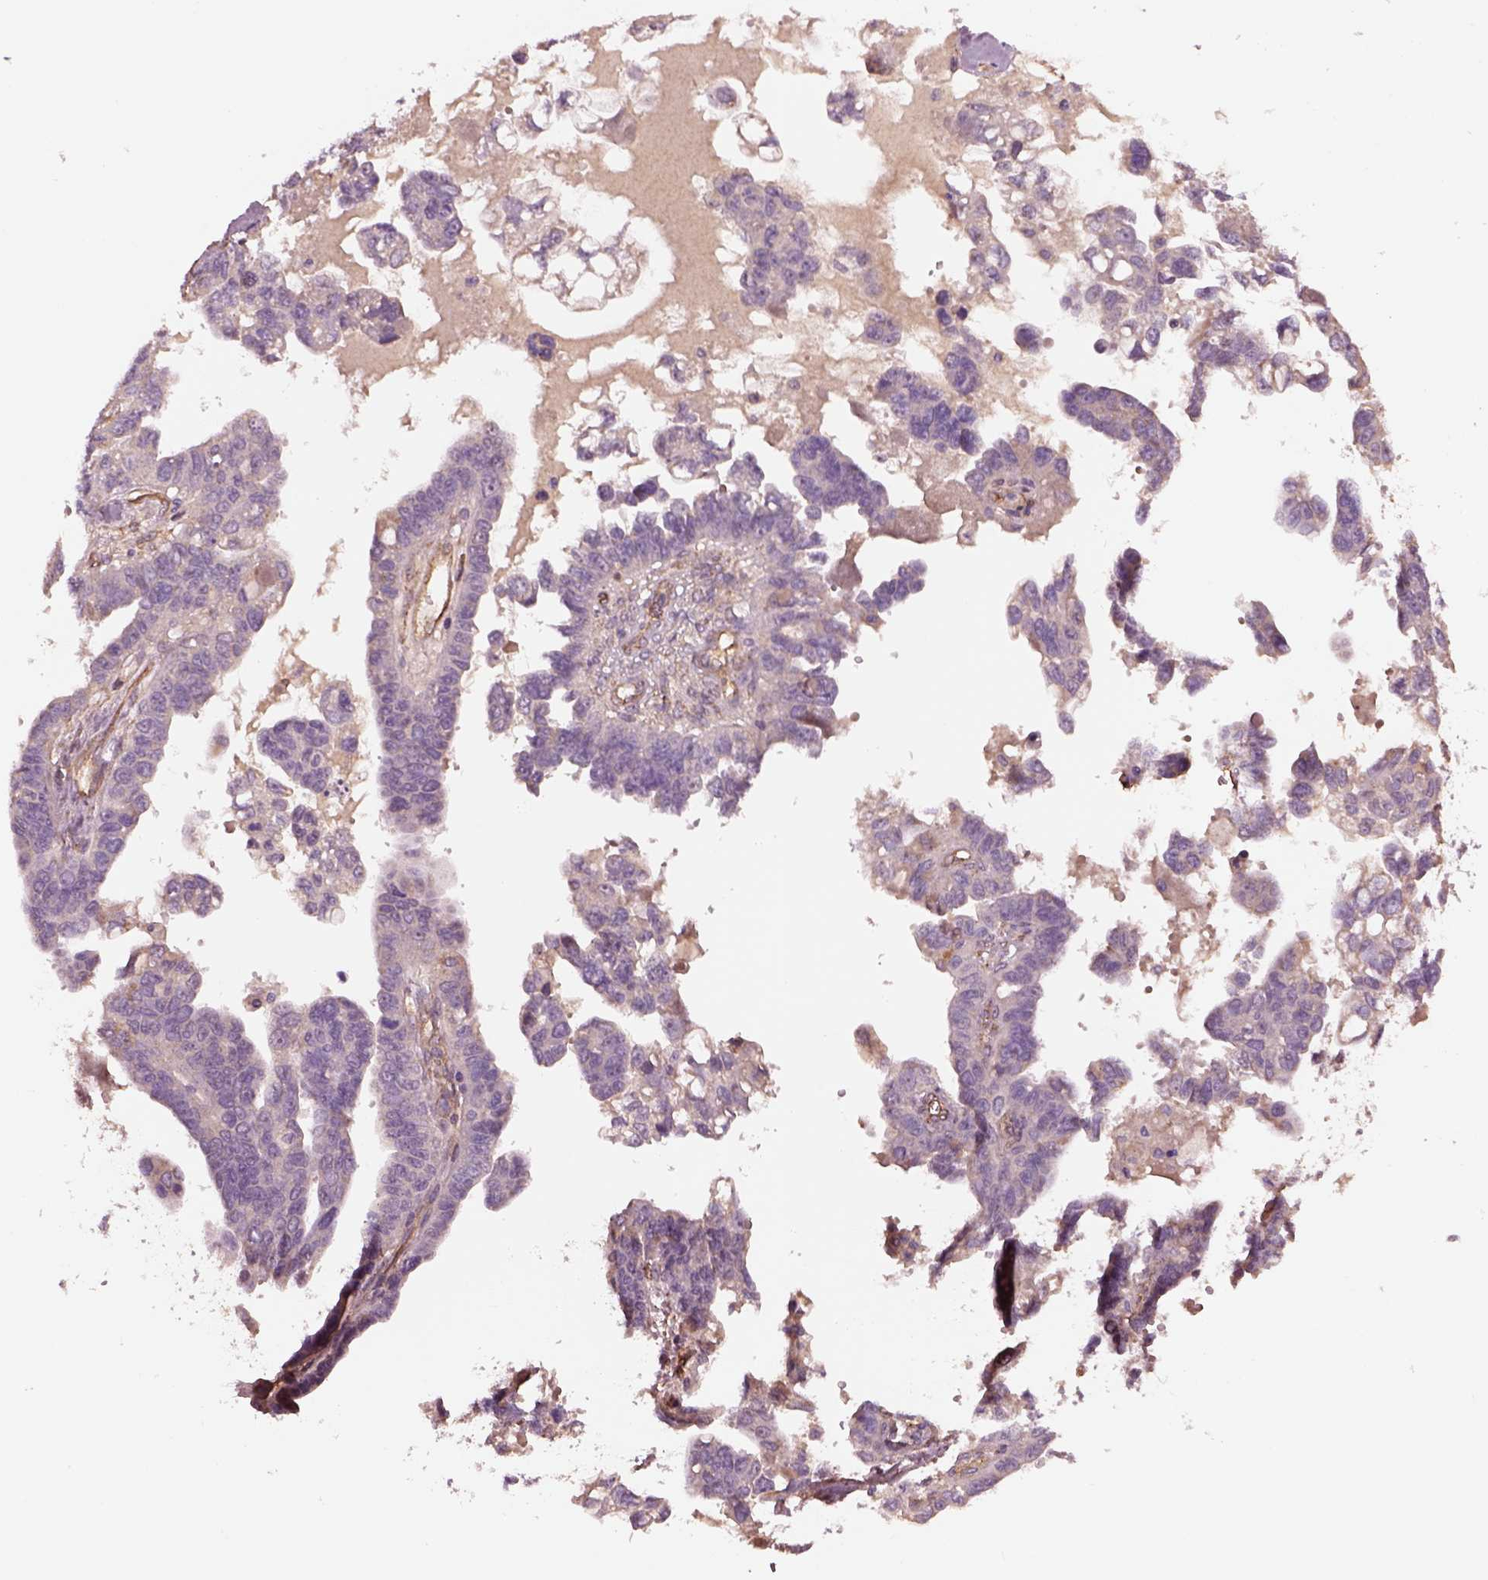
{"staining": {"intensity": "negative", "quantity": "none", "location": "none"}, "tissue": "ovarian cancer", "cell_type": "Tumor cells", "image_type": "cancer", "snomed": [{"axis": "morphology", "description": "Cystadenocarcinoma, serous, NOS"}, {"axis": "topography", "description": "Ovary"}], "caption": "An image of human serous cystadenocarcinoma (ovarian) is negative for staining in tumor cells.", "gene": "HTR1B", "patient": {"sex": "female", "age": 69}}